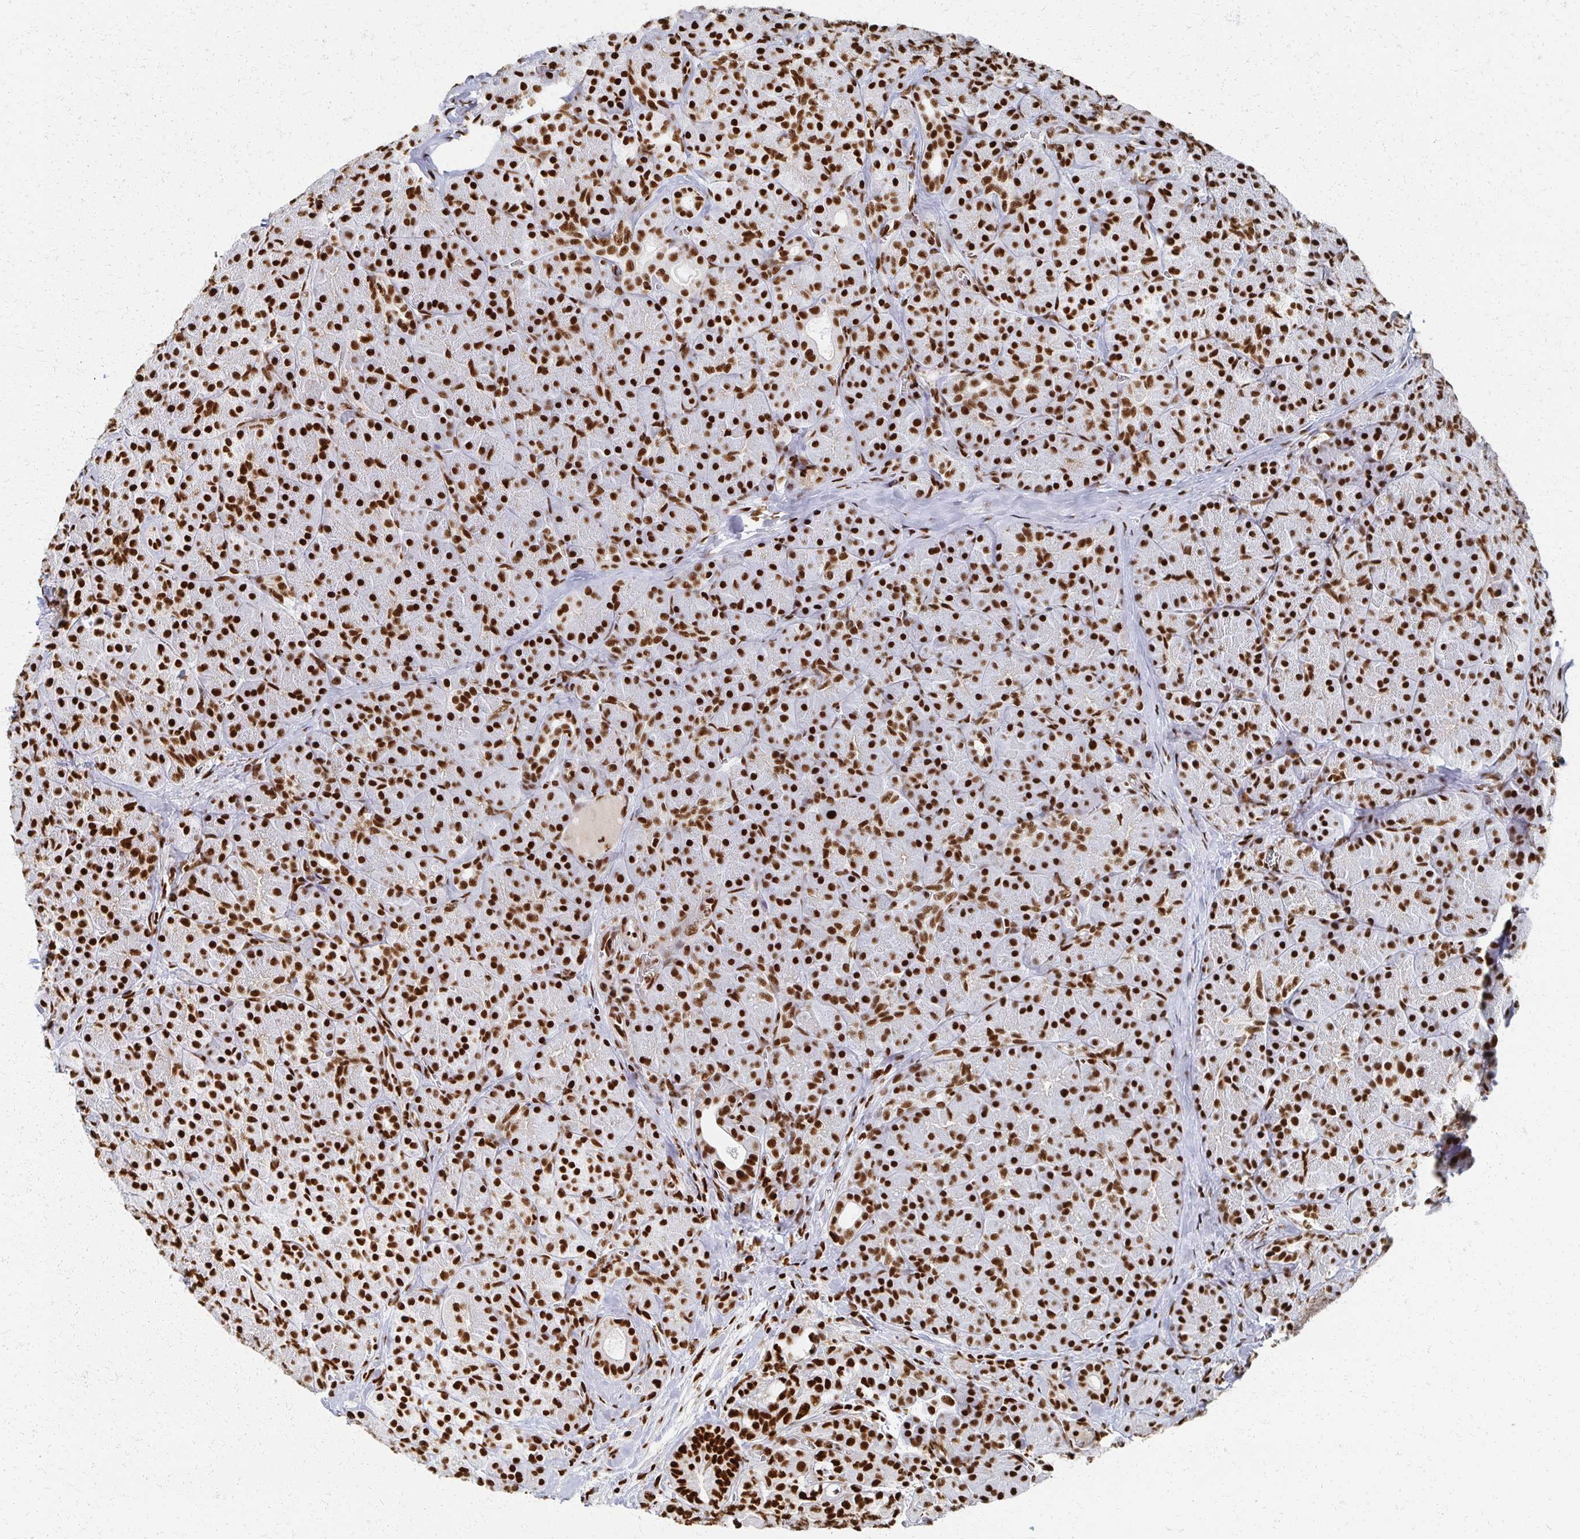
{"staining": {"intensity": "strong", "quantity": ">75%", "location": "nuclear"}, "tissue": "pancreas", "cell_type": "Exocrine glandular cells", "image_type": "normal", "snomed": [{"axis": "morphology", "description": "Normal tissue, NOS"}, {"axis": "topography", "description": "Pancreas"}], "caption": "Immunohistochemistry (DAB) staining of unremarkable human pancreas demonstrates strong nuclear protein positivity in about >75% of exocrine glandular cells. (DAB (3,3'-diaminobenzidine) = brown stain, brightfield microscopy at high magnification).", "gene": "RBBP4", "patient": {"sex": "male", "age": 57}}